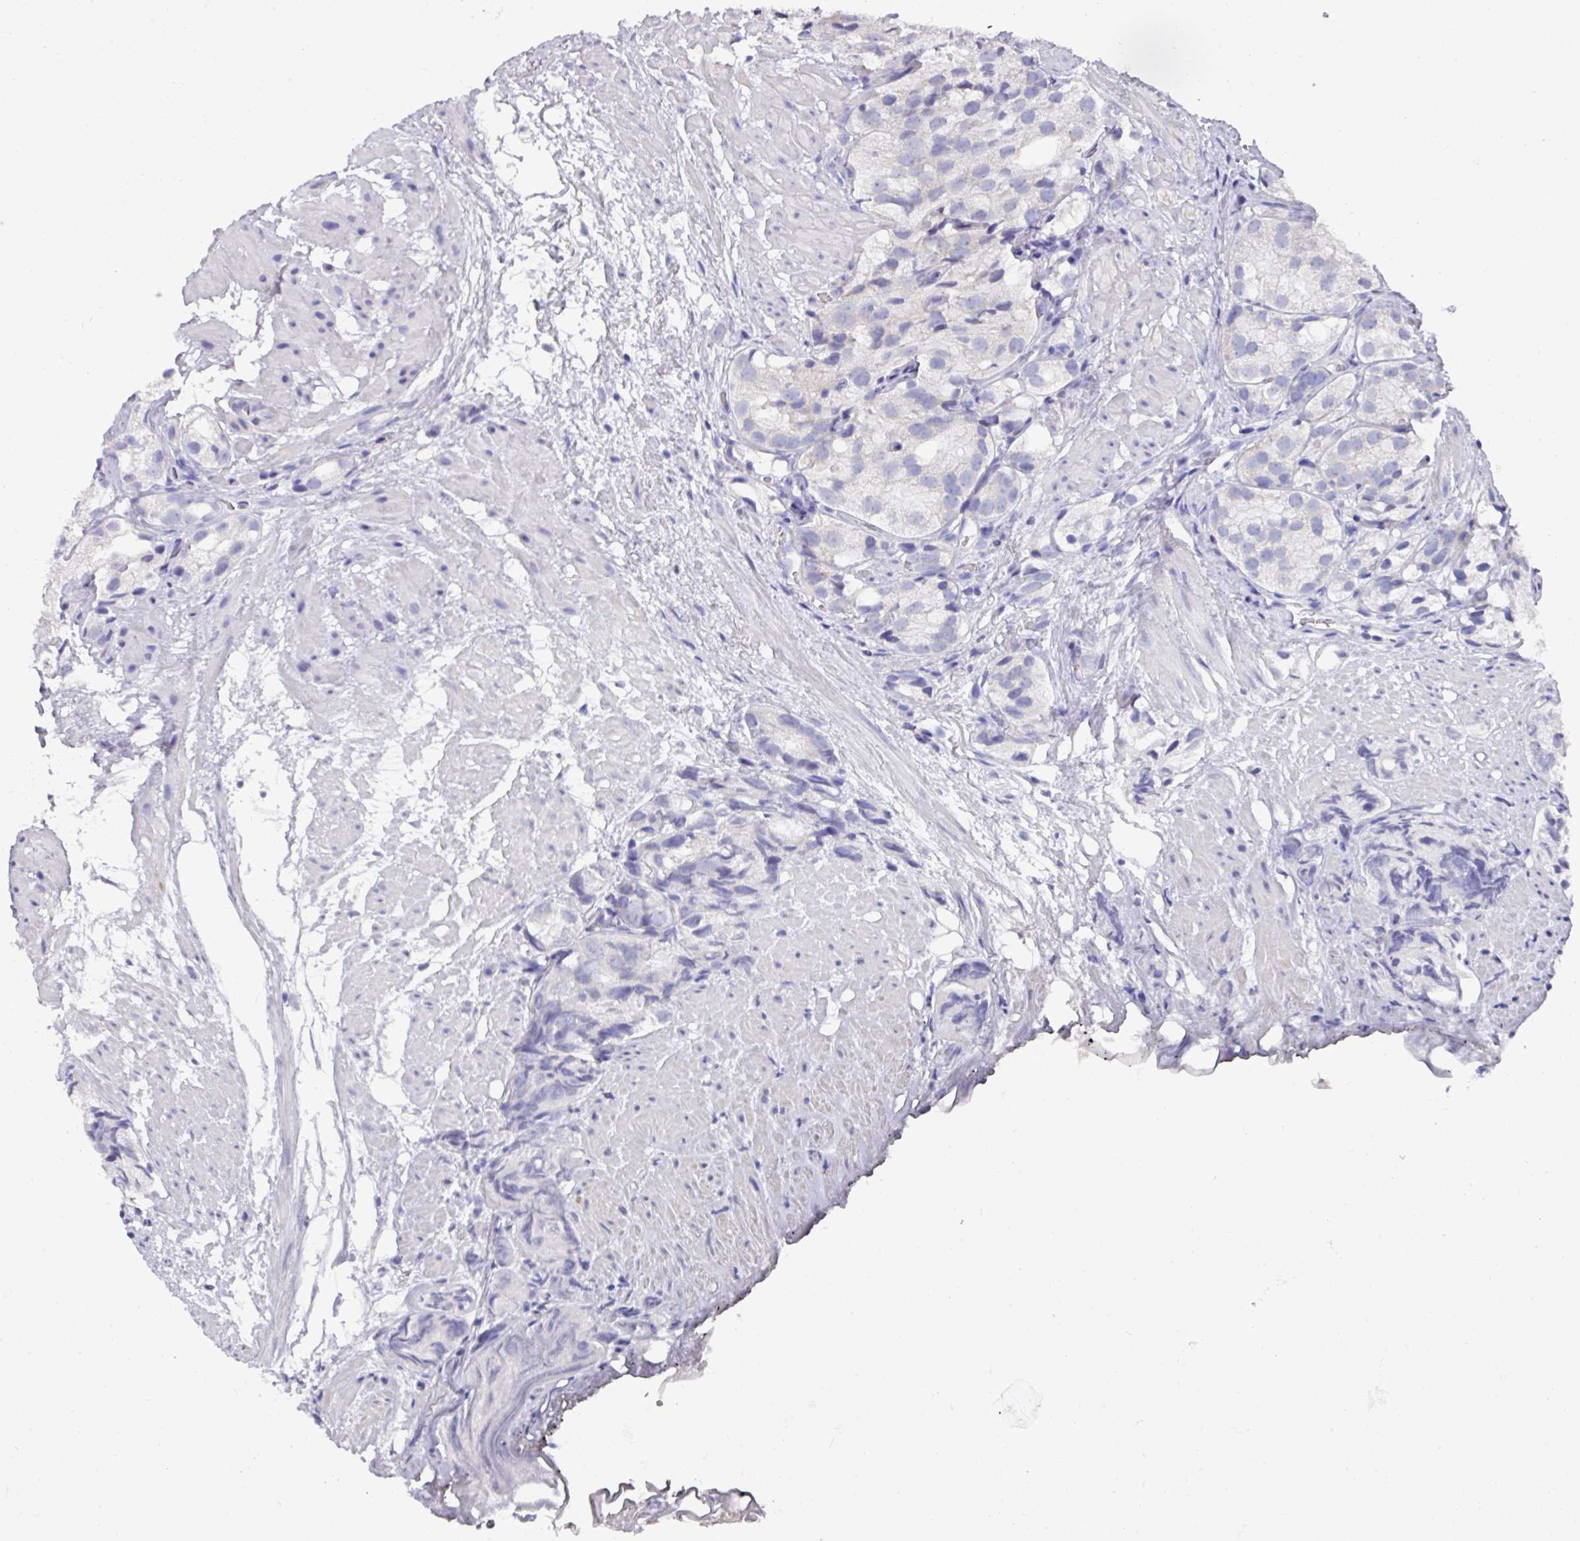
{"staining": {"intensity": "negative", "quantity": "none", "location": "none"}, "tissue": "prostate cancer", "cell_type": "Tumor cells", "image_type": "cancer", "snomed": [{"axis": "morphology", "description": "Adenocarcinoma, High grade"}, {"axis": "topography", "description": "Prostate"}], "caption": "This is an immunohistochemistry image of prostate cancer (high-grade adenocarcinoma). There is no positivity in tumor cells.", "gene": "DAZL", "patient": {"sex": "male", "age": 82}}